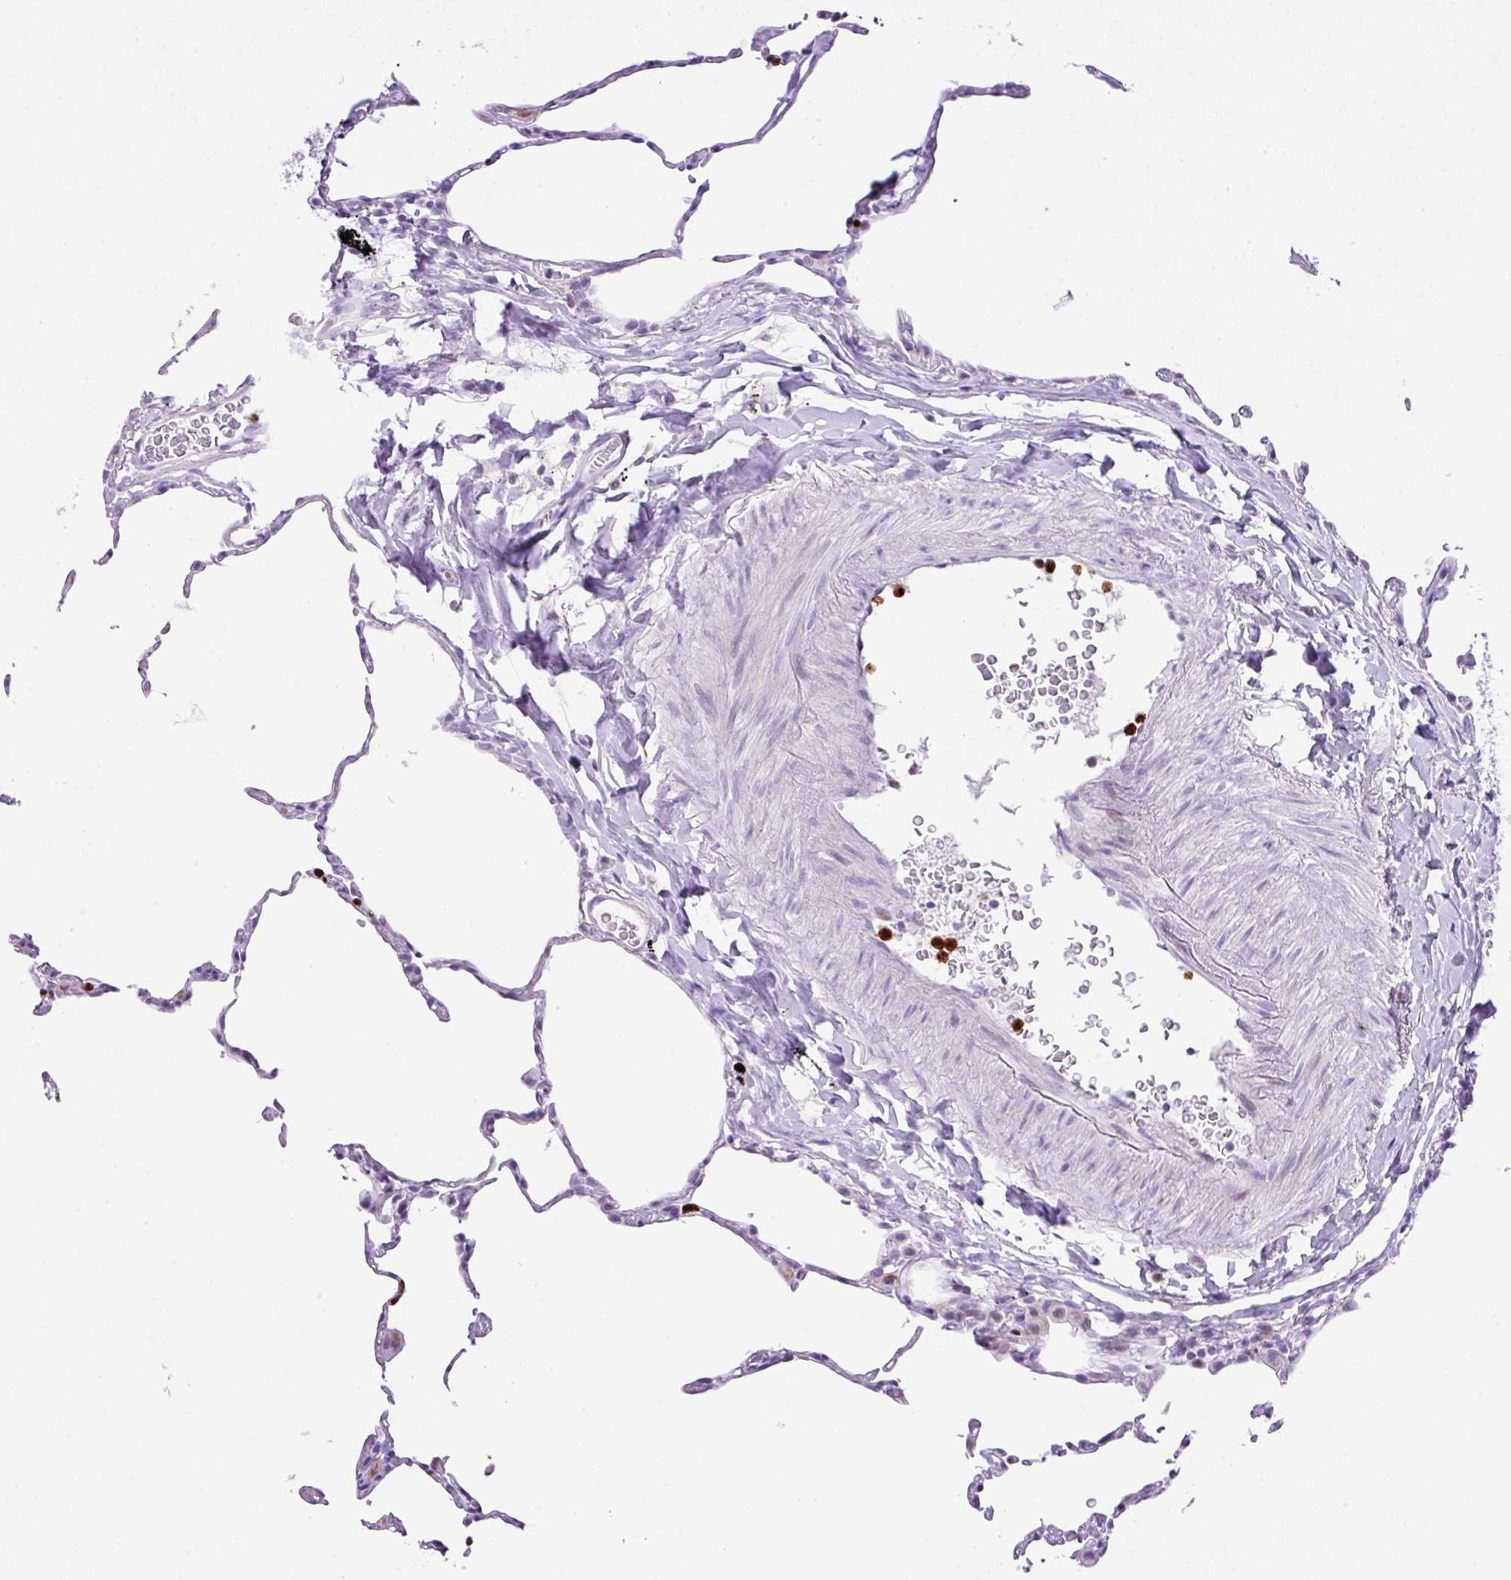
{"staining": {"intensity": "negative", "quantity": "none", "location": "none"}, "tissue": "lung", "cell_type": "Alveolar cells", "image_type": "normal", "snomed": [{"axis": "morphology", "description": "Normal tissue, NOS"}, {"axis": "topography", "description": "Lung"}], "caption": "High magnification brightfield microscopy of normal lung stained with DAB (brown) and counterstained with hematoxylin (blue): alveolar cells show no significant positivity. (Brightfield microscopy of DAB immunohistochemistry (IHC) at high magnification).", "gene": "RCAN2", "patient": {"sex": "female", "age": 57}}